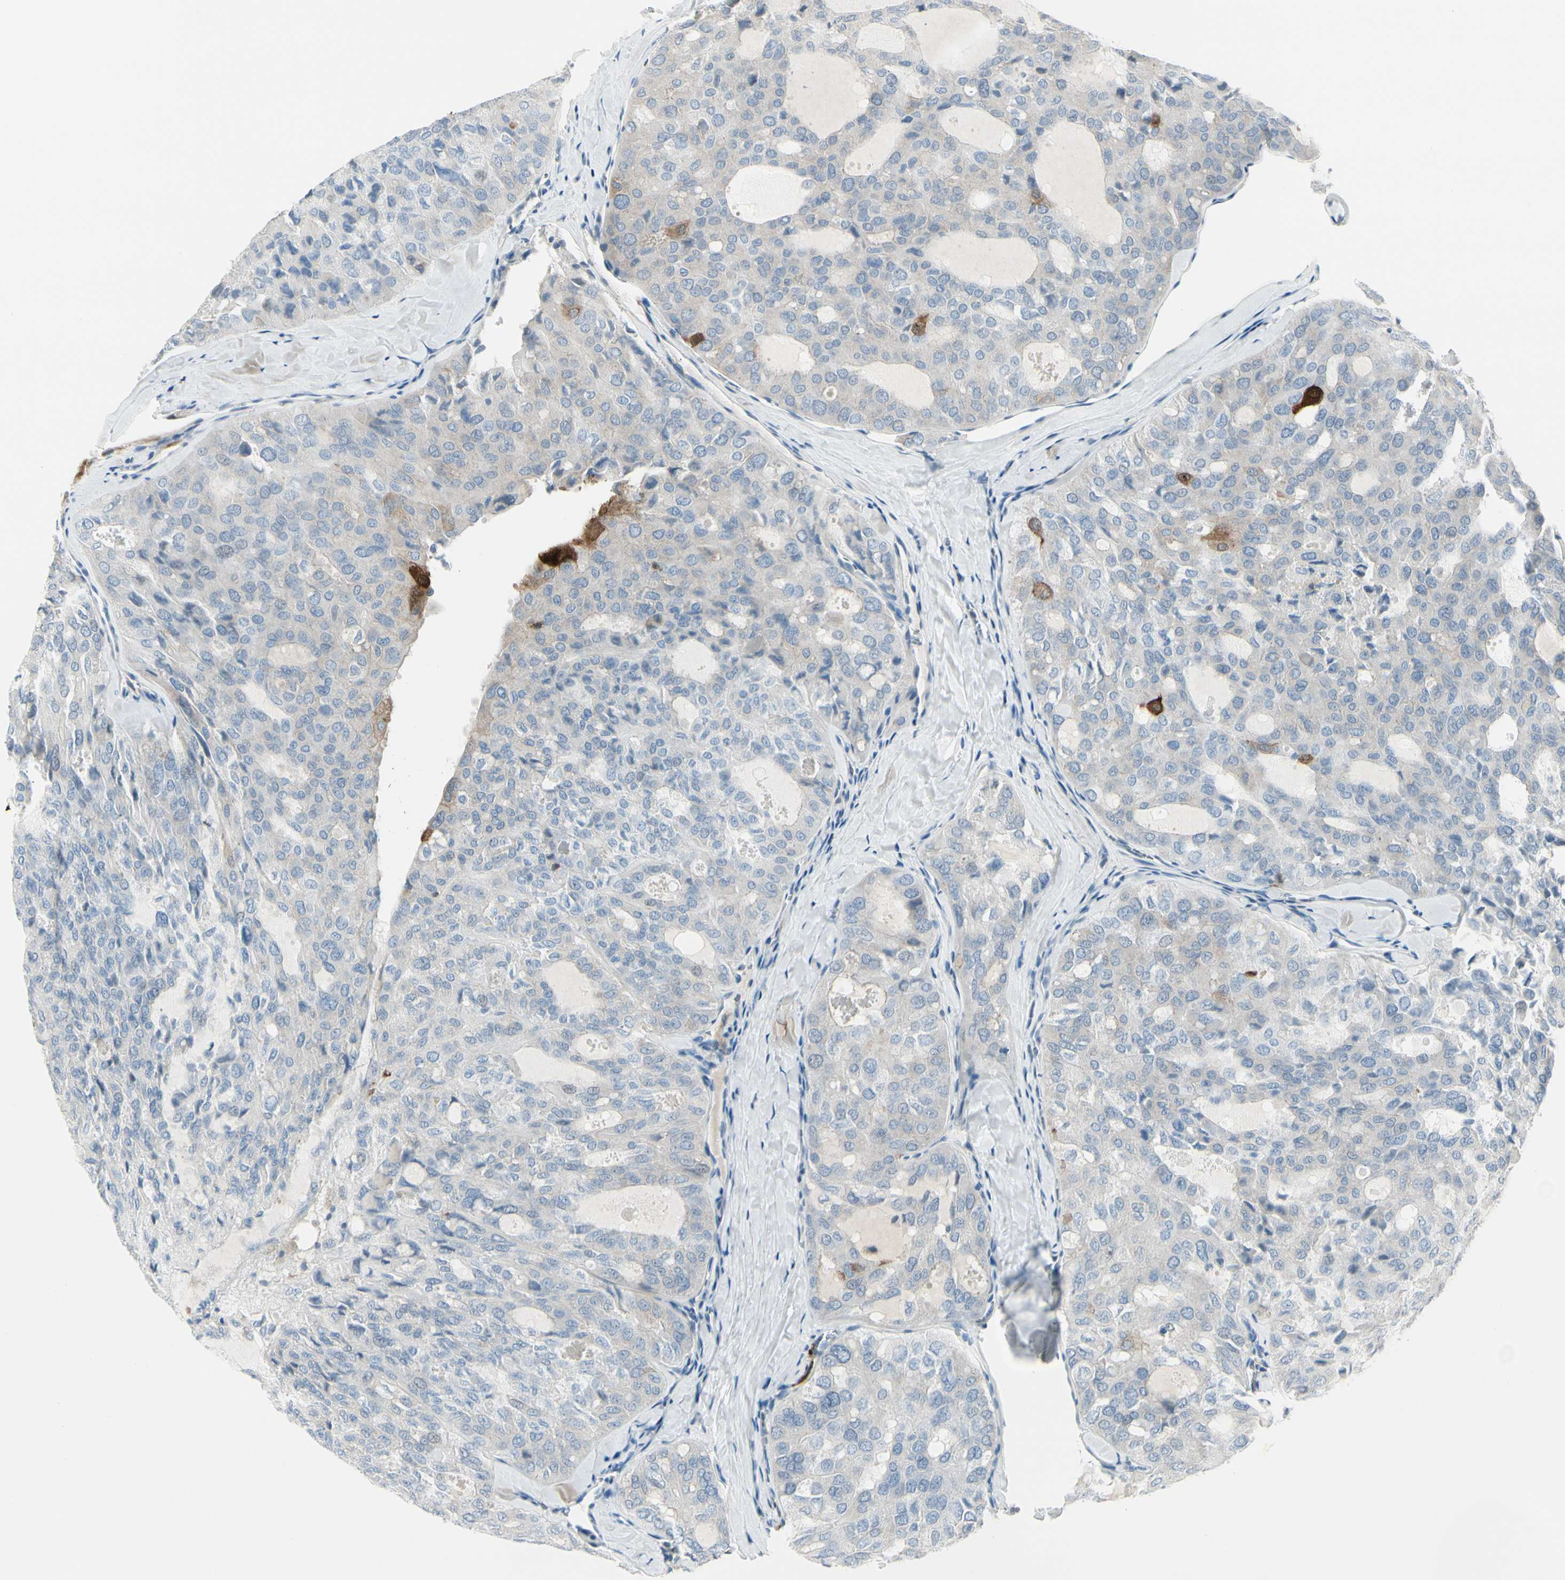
{"staining": {"intensity": "strong", "quantity": "<25%", "location": "cytoplasmic/membranous"}, "tissue": "thyroid cancer", "cell_type": "Tumor cells", "image_type": "cancer", "snomed": [{"axis": "morphology", "description": "Follicular adenoma carcinoma, NOS"}, {"axis": "topography", "description": "Thyroid gland"}], "caption": "Immunohistochemical staining of thyroid cancer shows strong cytoplasmic/membranous protein positivity in approximately <25% of tumor cells.", "gene": "TRAF1", "patient": {"sex": "male", "age": 75}}